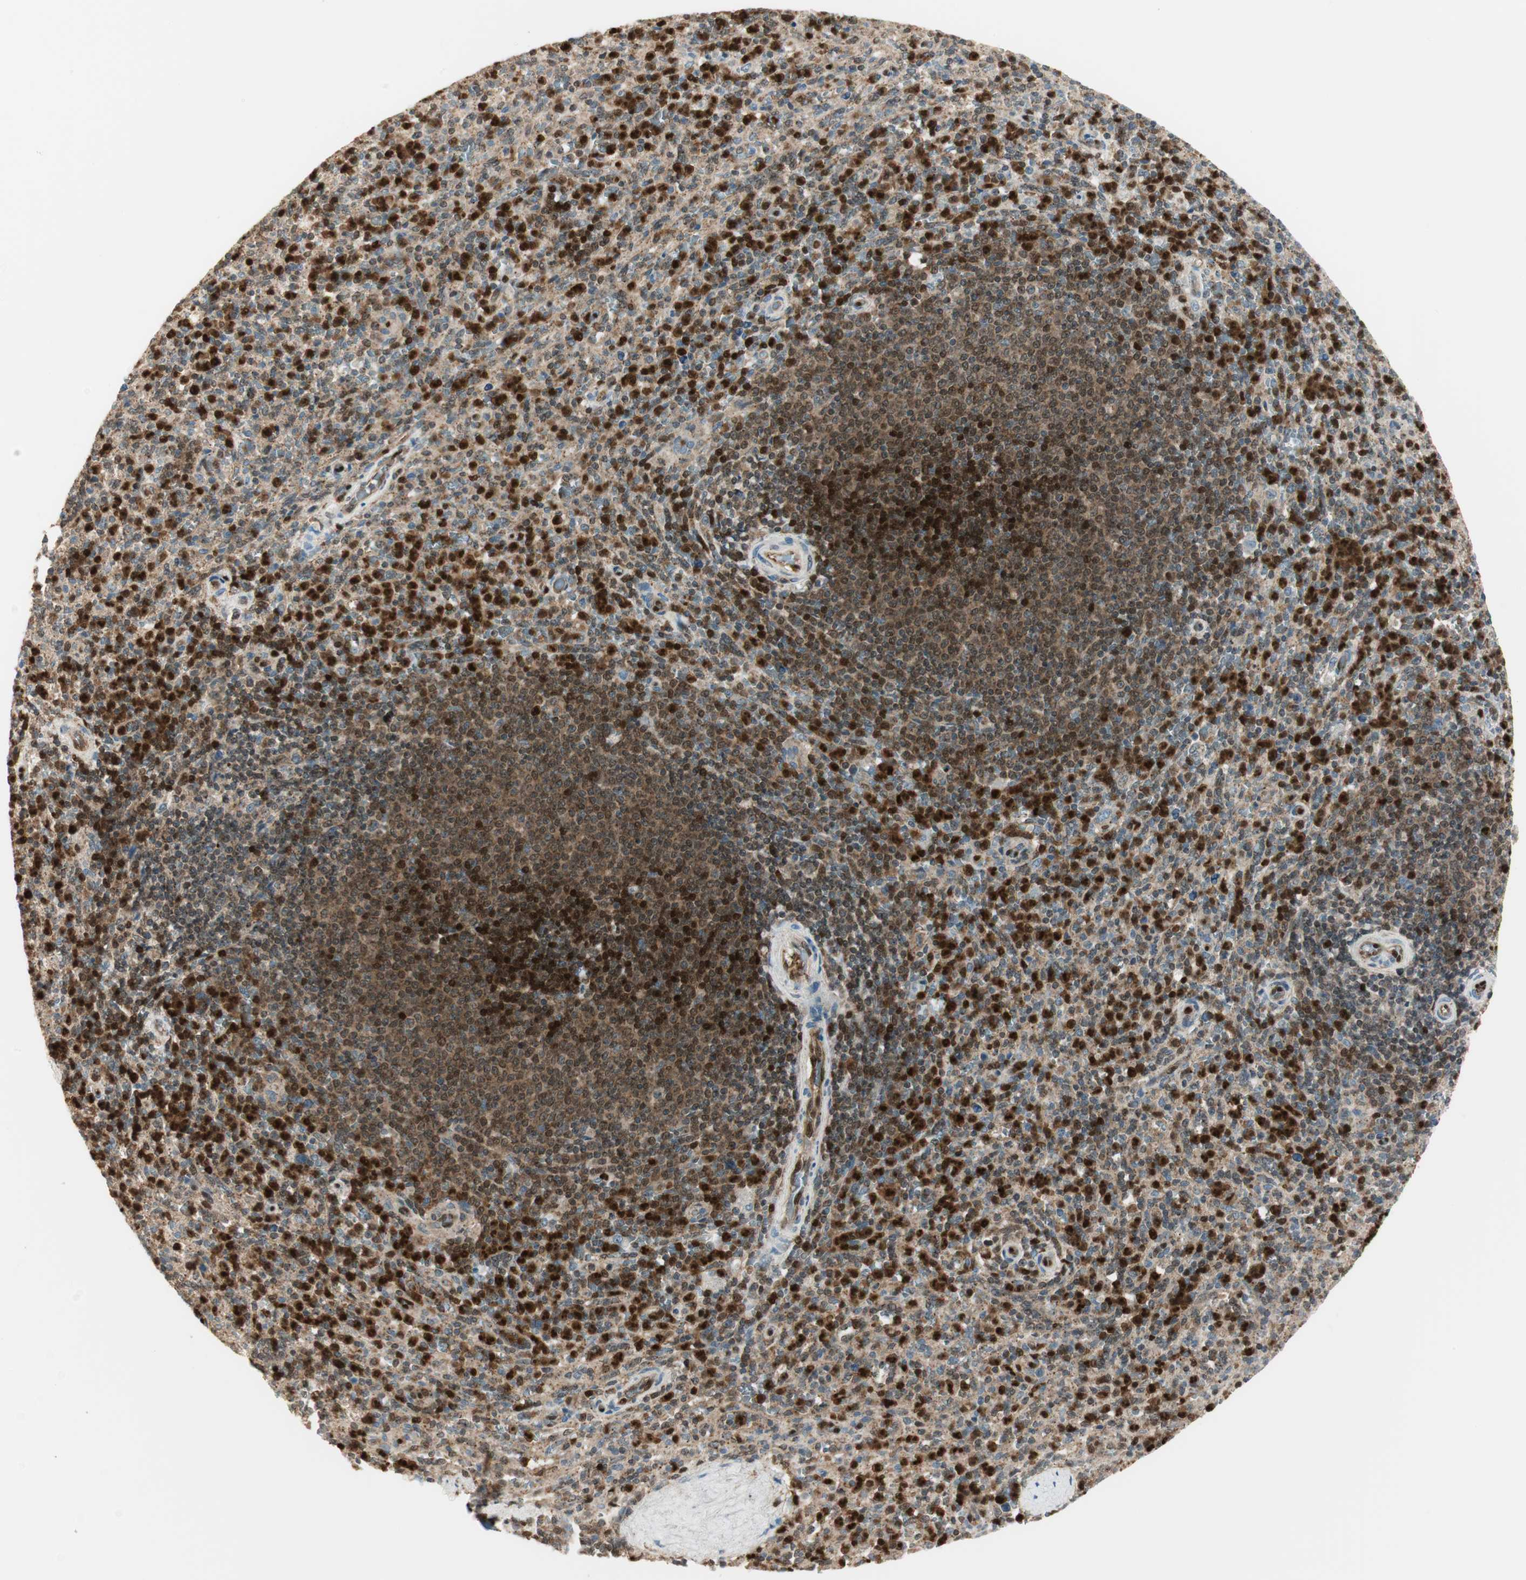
{"staining": {"intensity": "strong", "quantity": "<25%", "location": "nuclear"}, "tissue": "spleen", "cell_type": "Cells in red pulp", "image_type": "normal", "snomed": [{"axis": "morphology", "description": "Normal tissue, NOS"}, {"axis": "topography", "description": "Spleen"}], "caption": "Protein analysis of normal spleen shows strong nuclear positivity in approximately <25% of cells in red pulp. (IHC, brightfield microscopy, high magnification).", "gene": "LTA4H", "patient": {"sex": "male", "age": 36}}